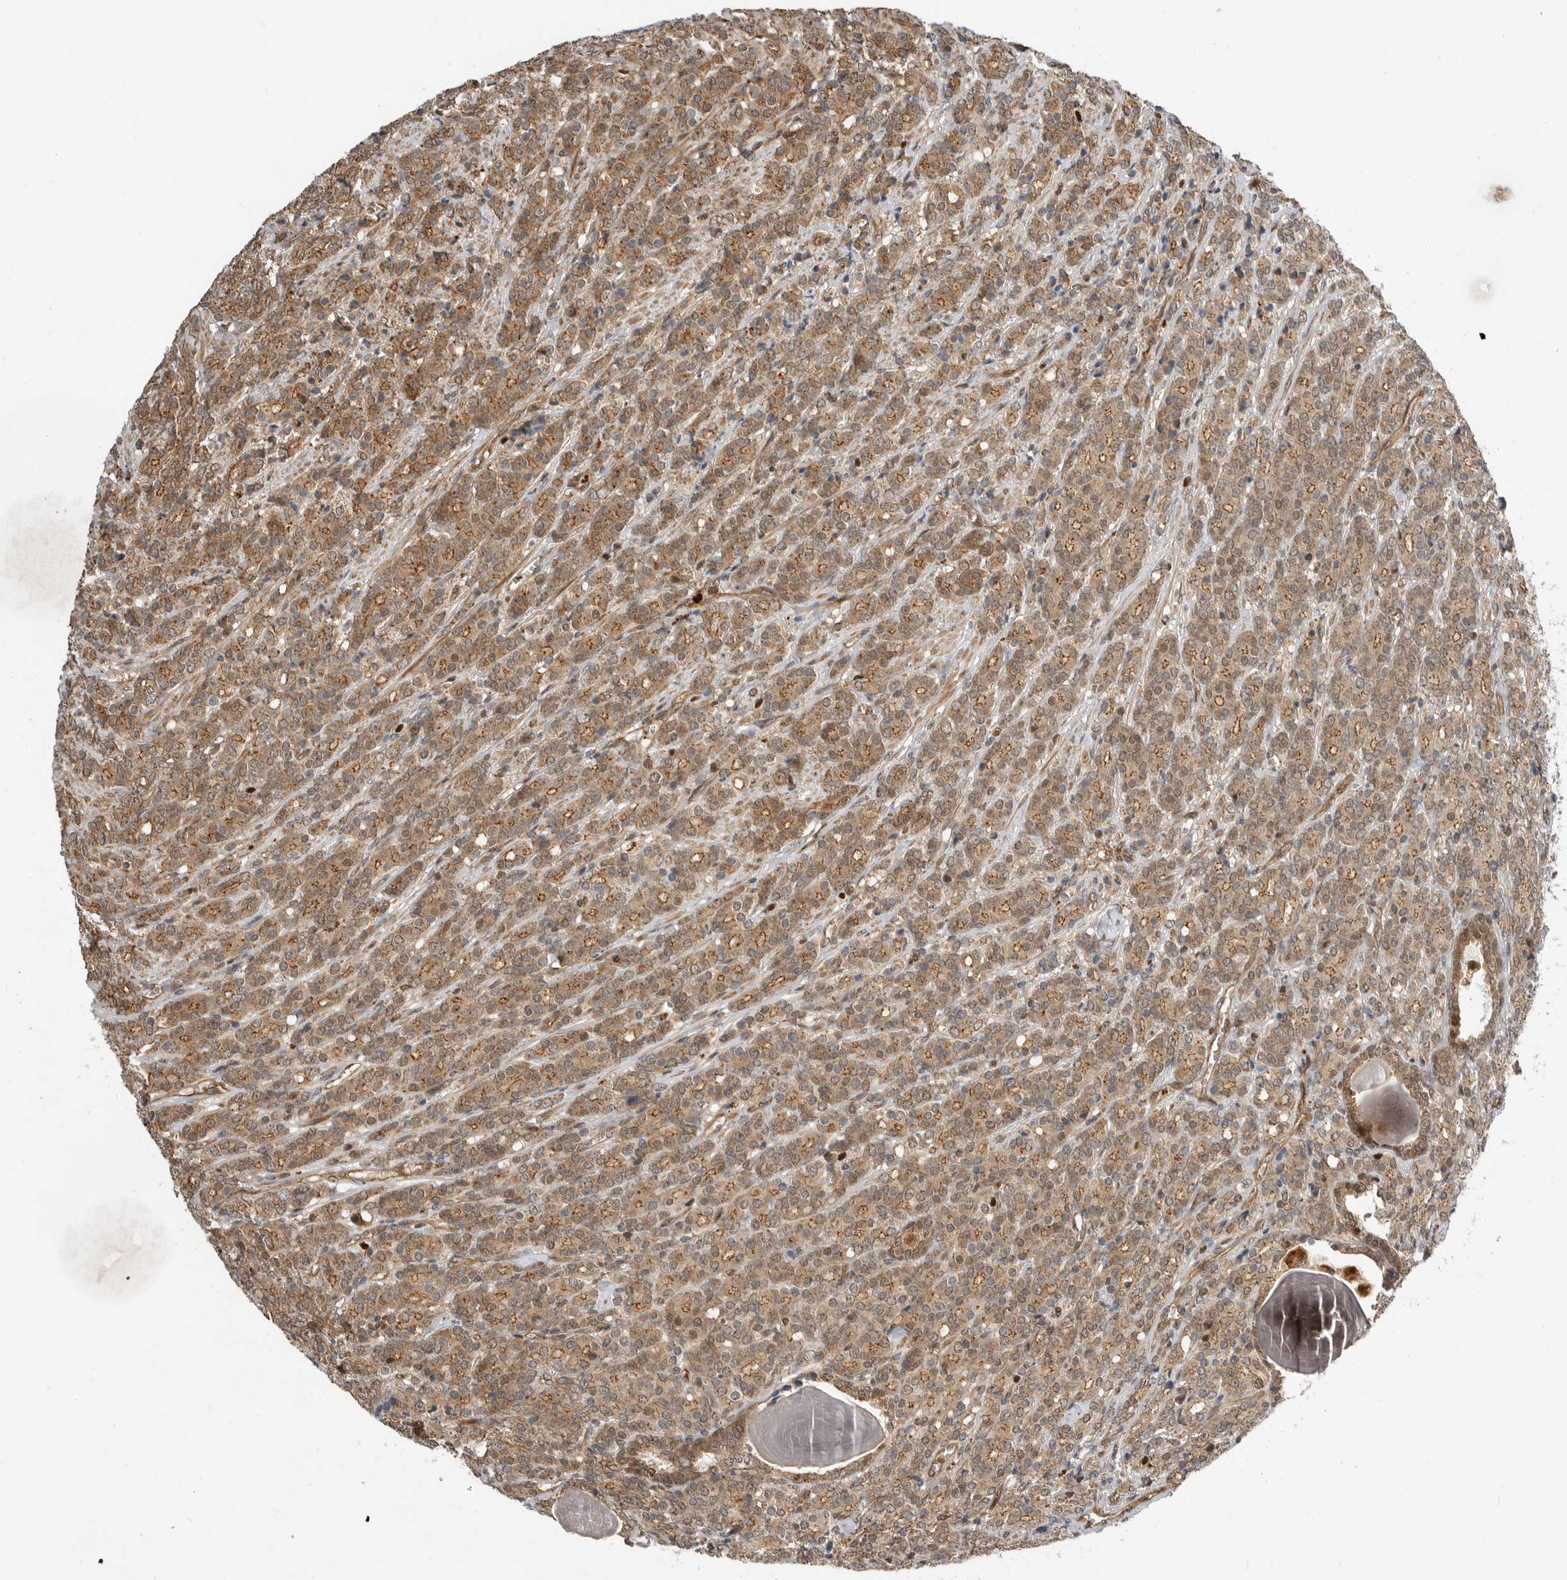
{"staining": {"intensity": "moderate", "quantity": ">75%", "location": "cytoplasmic/membranous"}, "tissue": "prostate cancer", "cell_type": "Tumor cells", "image_type": "cancer", "snomed": [{"axis": "morphology", "description": "Adenocarcinoma, High grade"}, {"axis": "topography", "description": "Prostate"}], "caption": "Prostate adenocarcinoma (high-grade) stained for a protein exhibits moderate cytoplasmic/membranous positivity in tumor cells.", "gene": "STRAP", "patient": {"sex": "male", "age": 62}}